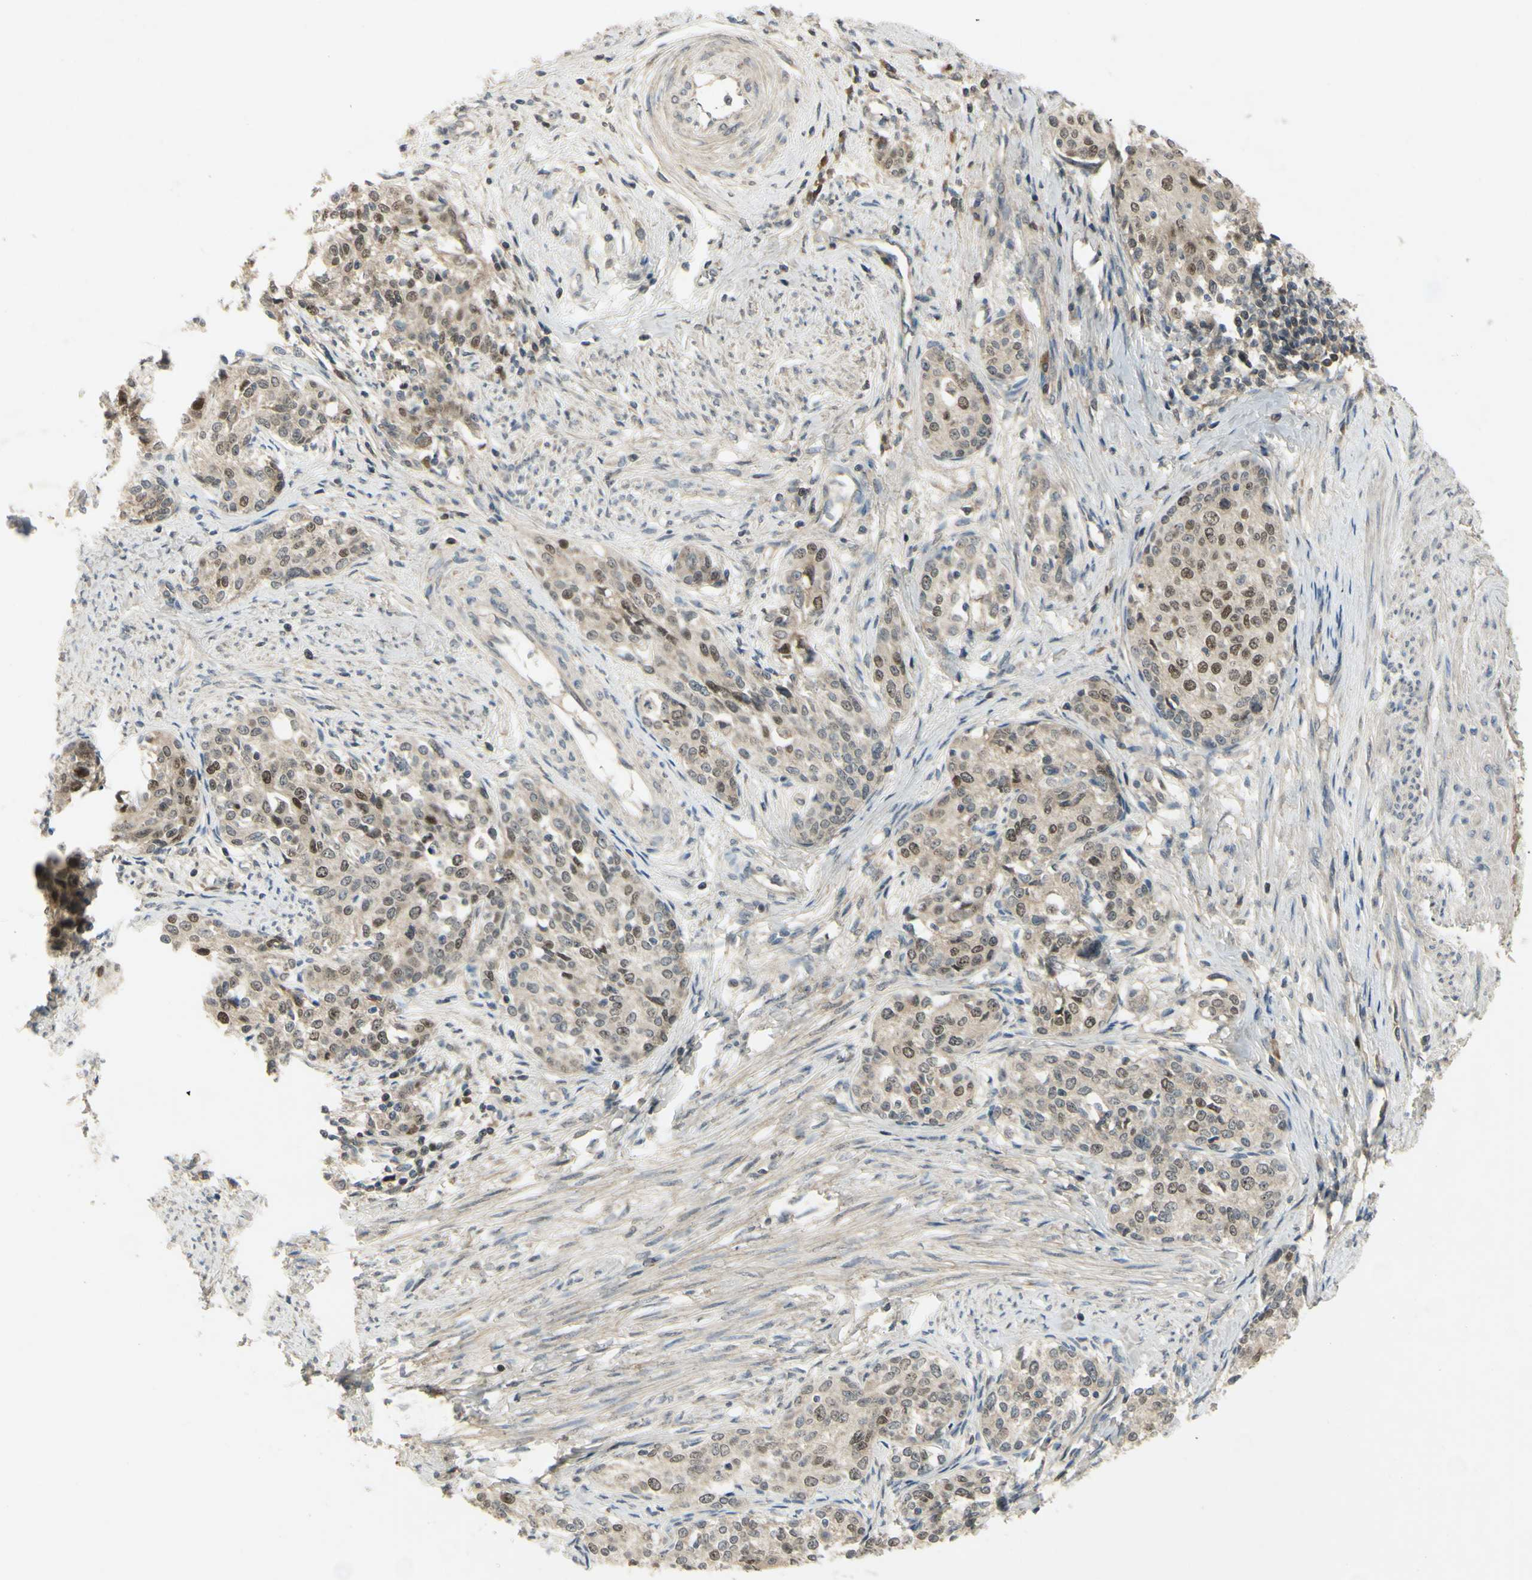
{"staining": {"intensity": "moderate", "quantity": "<25%", "location": "nuclear"}, "tissue": "cervical cancer", "cell_type": "Tumor cells", "image_type": "cancer", "snomed": [{"axis": "morphology", "description": "Squamous cell carcinoma, NOS"}, {"axis": "morphology", "description": "Adenocarcinoma, NOS"}, {"axis": "topography", "description": "Cervix"}], "caption": "Tumor cells exhibit low levels of moderate nuclear expression in about <25% of cells in cervical cancer. Nuclei are stained in blue.", "gene": "RAD18", "patient": {"sex": "female", "age": 52}}